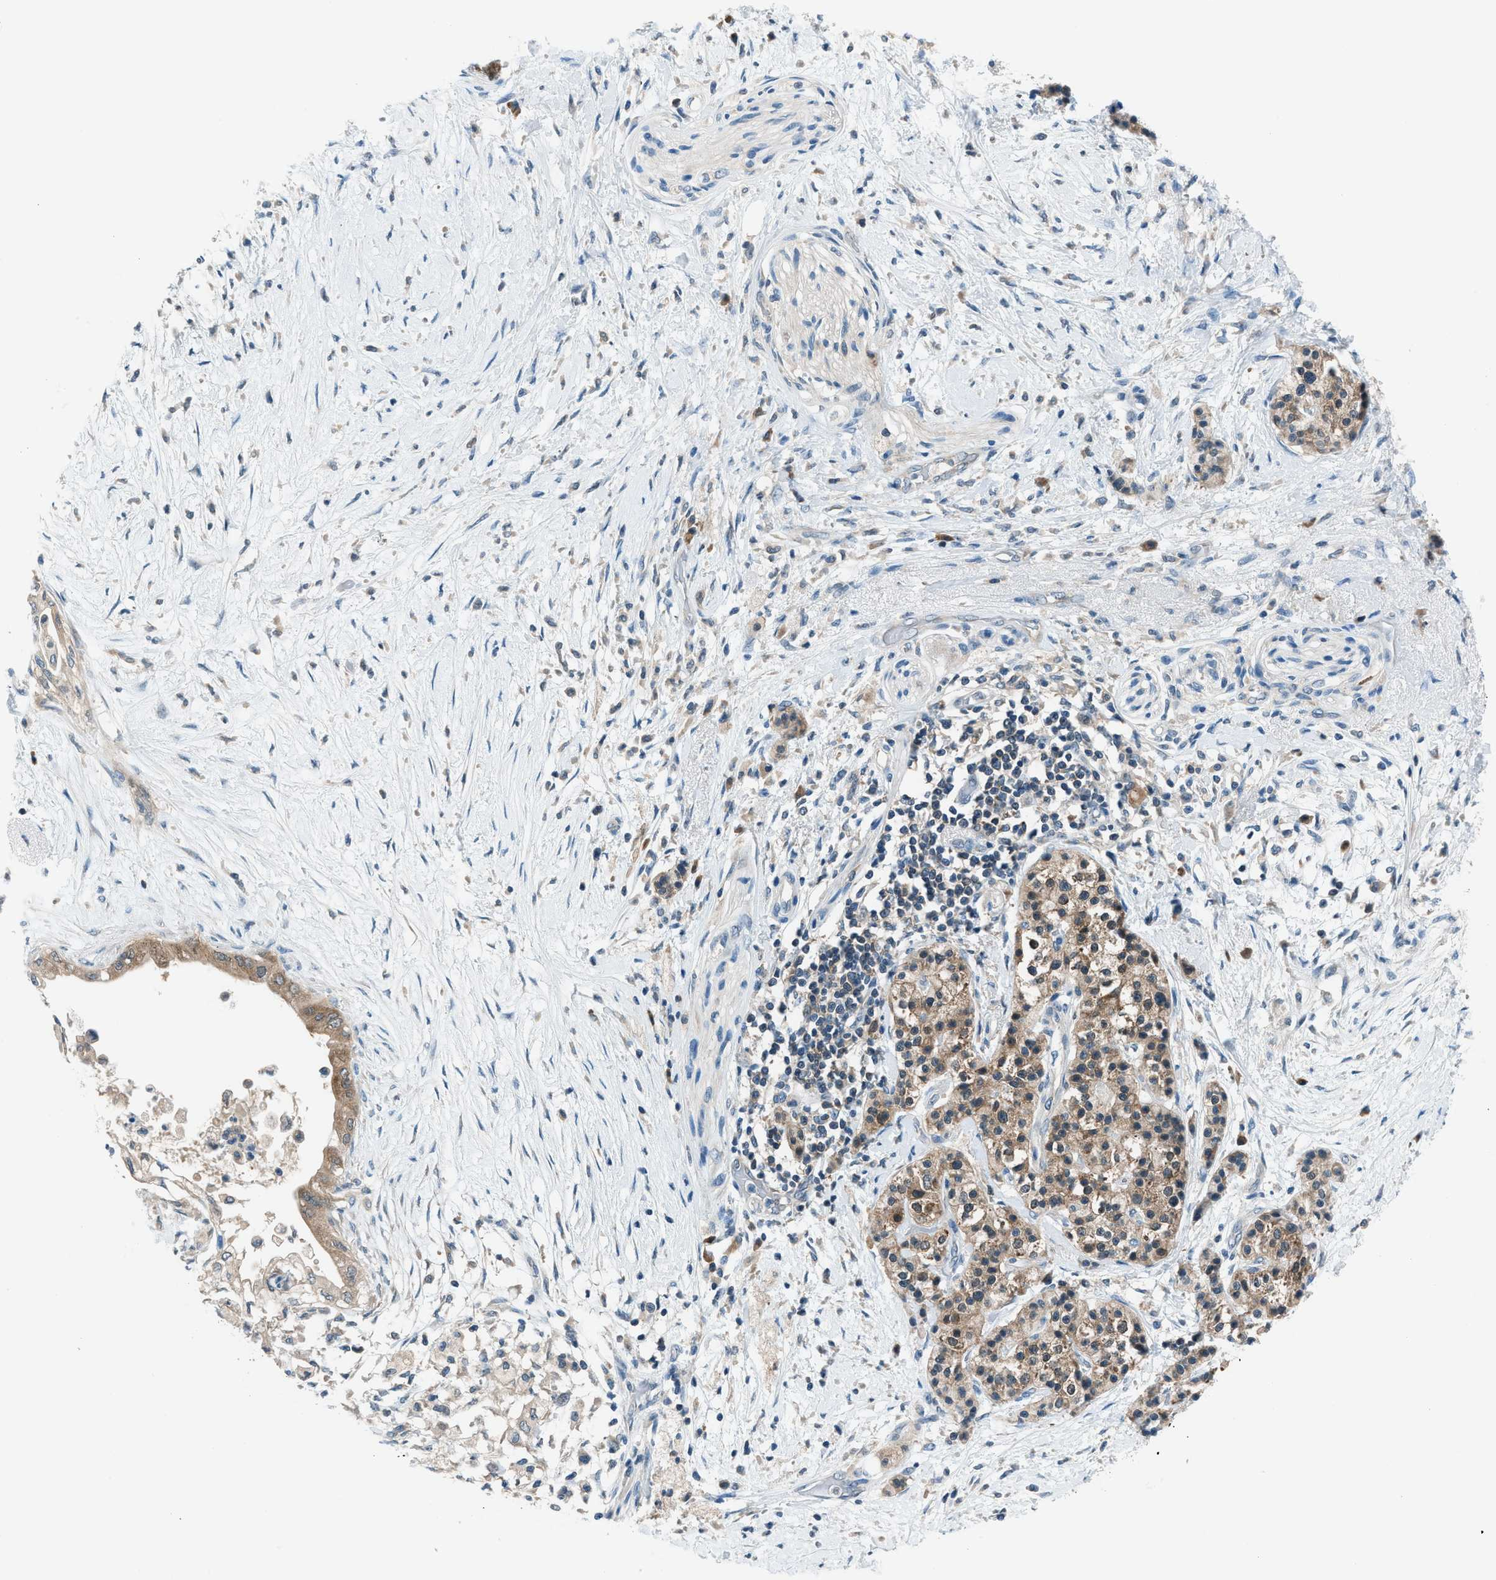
{"staining": {"intensity": "moderate", "quantity": ">75%", "location": "cytoplasmic/membranous"}, "tissue": "pancreatic cancer", "cell_type": "Tumor cells", "image_type": "cancer", "snomed": [{"axis": "morphology", "description": "Normal tissue, NOS"}, {"axis": "morphology", "description": "Adenocarcinoma, NOS"}, {"axis": "topography", "description": "Pancreas"}, {"axis": "topography", "description": "Duodenum"}], "caption": "An immunohistochemistry (IHC) photomicrograph of tumor tissue is shown. Protein staining in brown shows moderate cytoplasmic/membranous positivity in adenocarcinoma (pancreatic) within tumor cells.", "gene": "ACP1", "patient": {"sex": "female", "age": 60}}